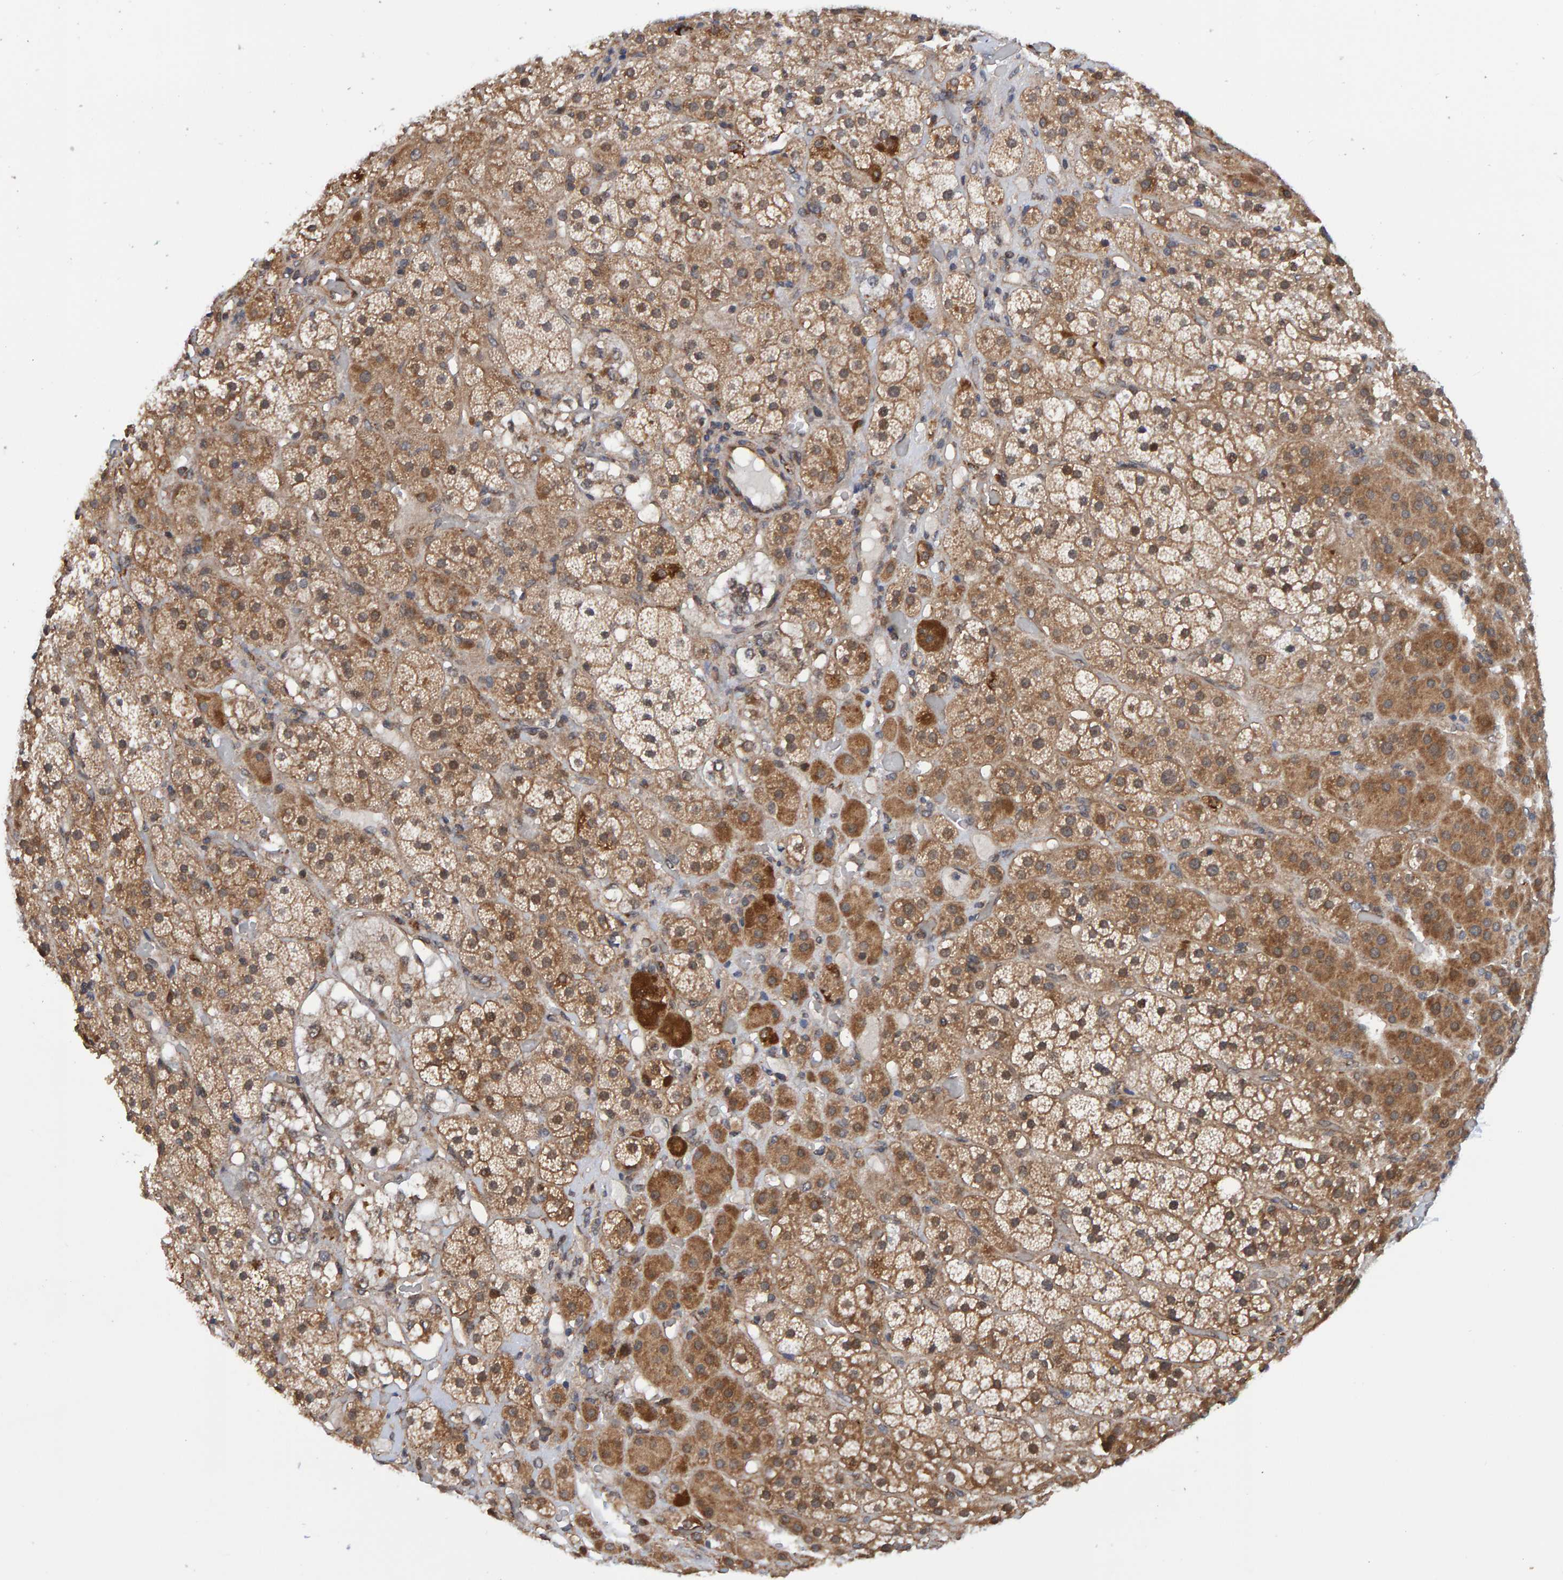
{"staining": {"intensity": "strong", "quantity": ">75%", "location": "cytoplasmic/membranous,nuclear"}, "tissue": "adrenal gland", "cell_type": "Glandular cells", "image_type": "normal", "snomed": [{"axis": "morphology", "description": "Normal tissue, NOS"}, {"axis": "topography", "description": "Adrenal gland"}], "caption": "Benign adrenal gland exhibits strong cytoplasmic/membranous,nuclear expression in approximately >75% of glandular cells.", "gene": "SCRN2", "patient": {"sex": "male", "age": 57}}